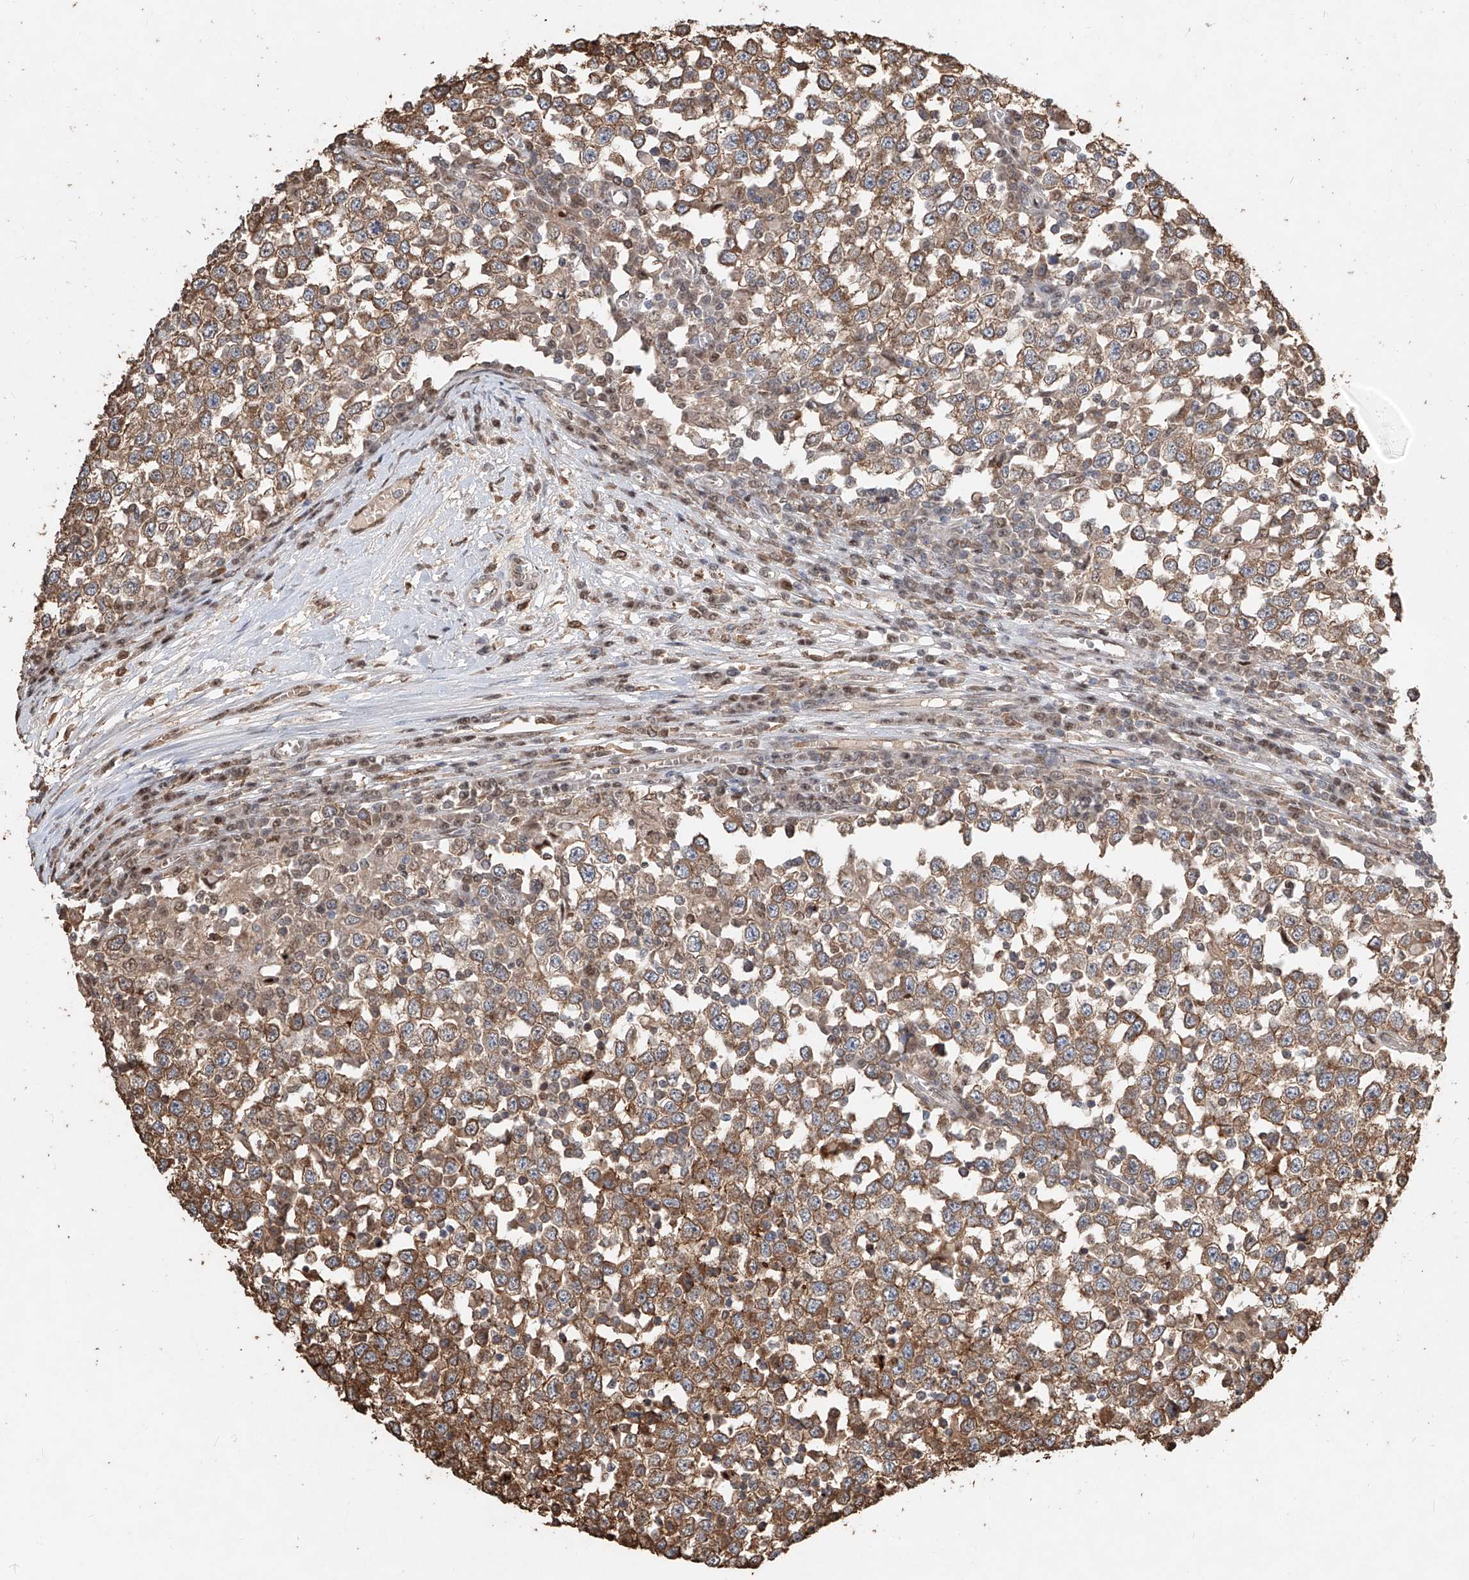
{"staining": {"intensity": "moderate", "quantity": ">75%", "location": "cytoplasmic/membranous"}, "tissue": "testis cancer", "cell_type": "Tumor cells", "image_type": "cancer", "snomed": [{"axis": "morphology", "description": "Seminoma, NOS"}, {"axis": "topography", "description": "Testis"}], "caption": "Tumor cells exhibit moderate cytoplasmic/membranous expression in approximately >75% of cells in seminoma (testis).", "gene": "RMND1", "patient": {"sex": "male", "age": 65}}